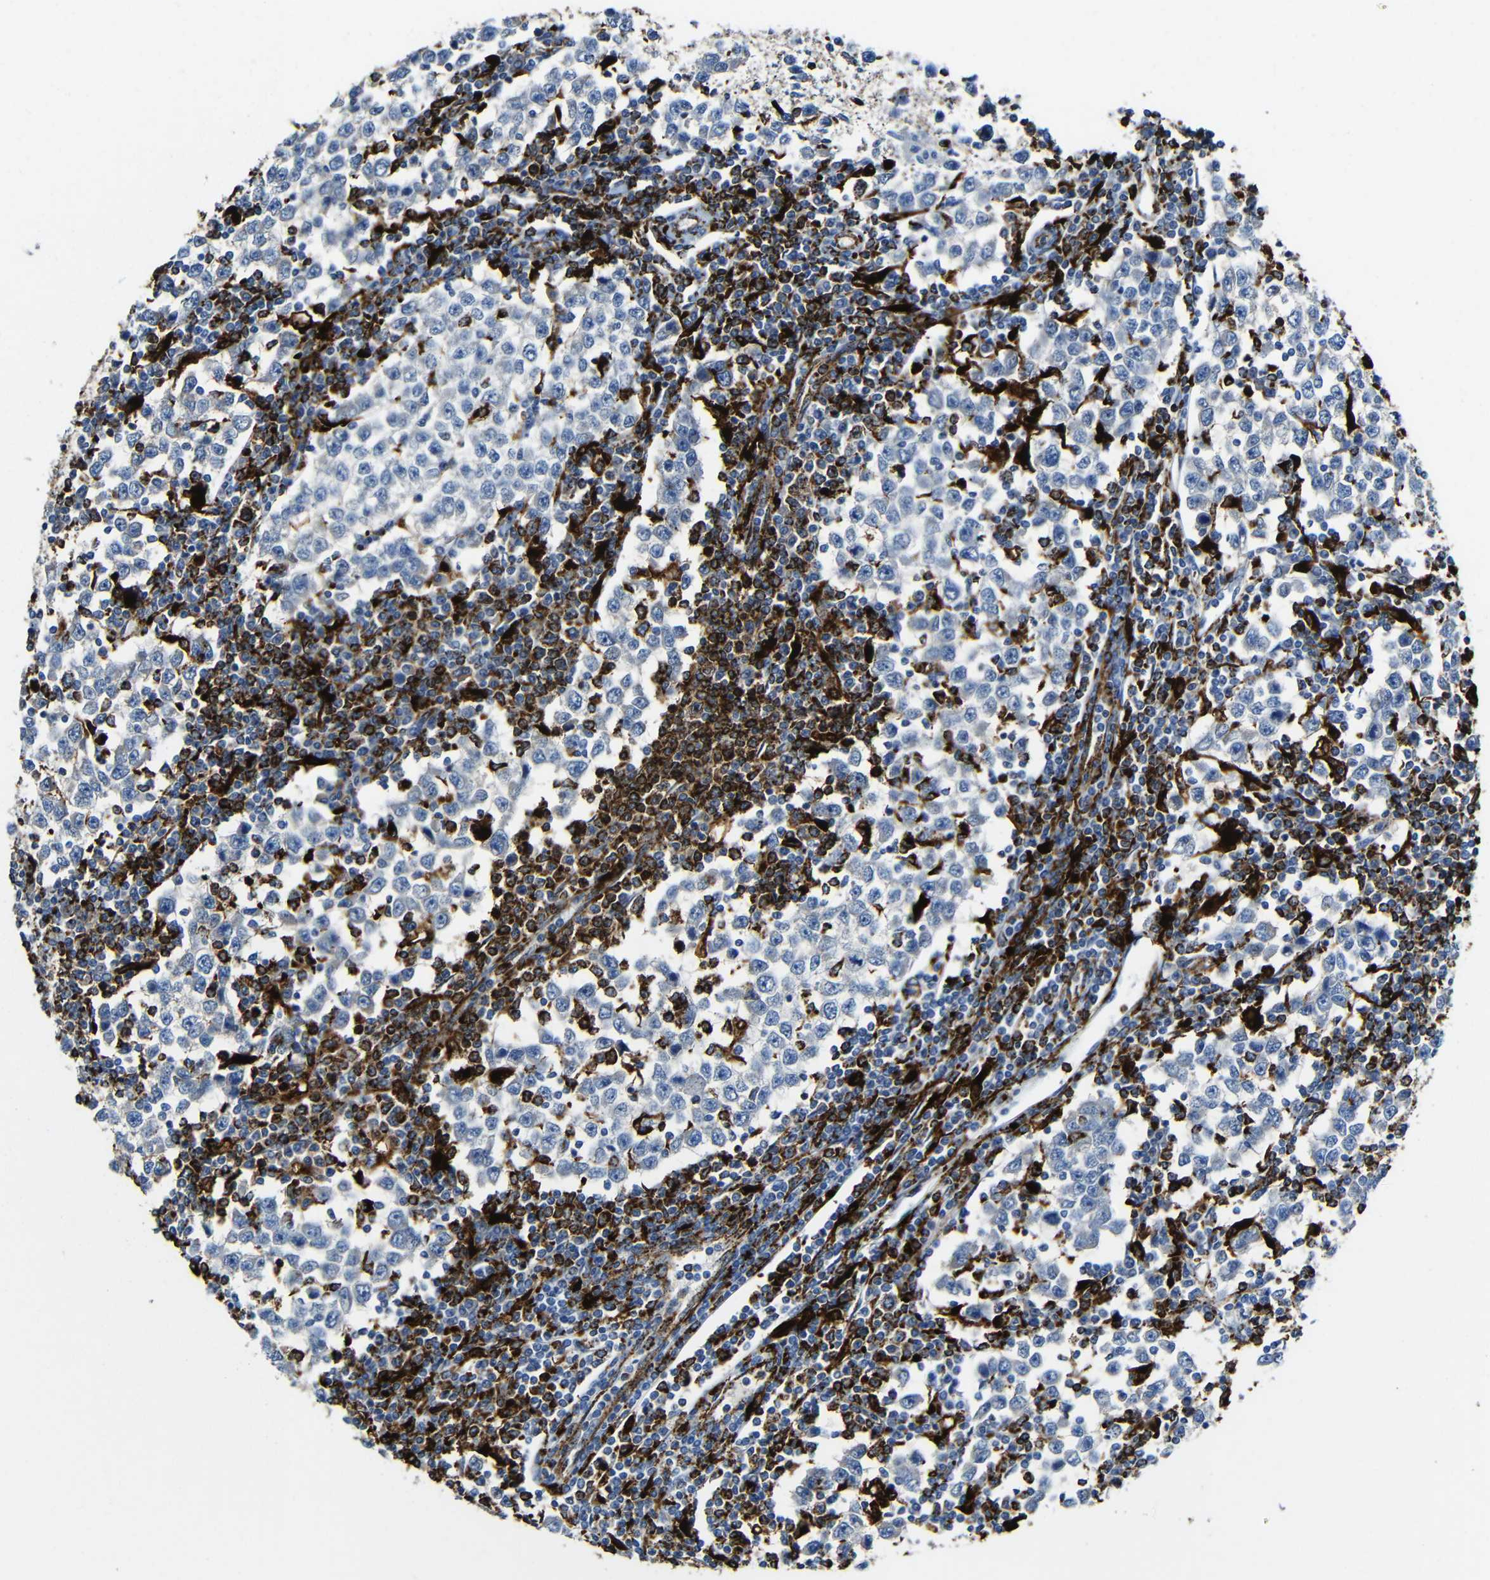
{"staining": {"intensity": "weak", "quantity": ">75%", "location": "cytoplasmic/membranous"}, "tissue": "testis cancer", "cell_type": "Tumor cells", "image_type": "cancer", "snomed": [{"axis": "morphology", "description": "Seminoma, NOS"}, {"axis": "topography", "description": "Testis"}], "caption": "A histopathology image of testis cancer (seminoma) stained for a protein shows weak cytoplasmic/membranous brown staining in tumor cells. (IHC, brightfield microscopy, high magnification).", "gene": "HLA-DMA", "patient": {"sex": "male", "age": 65}}